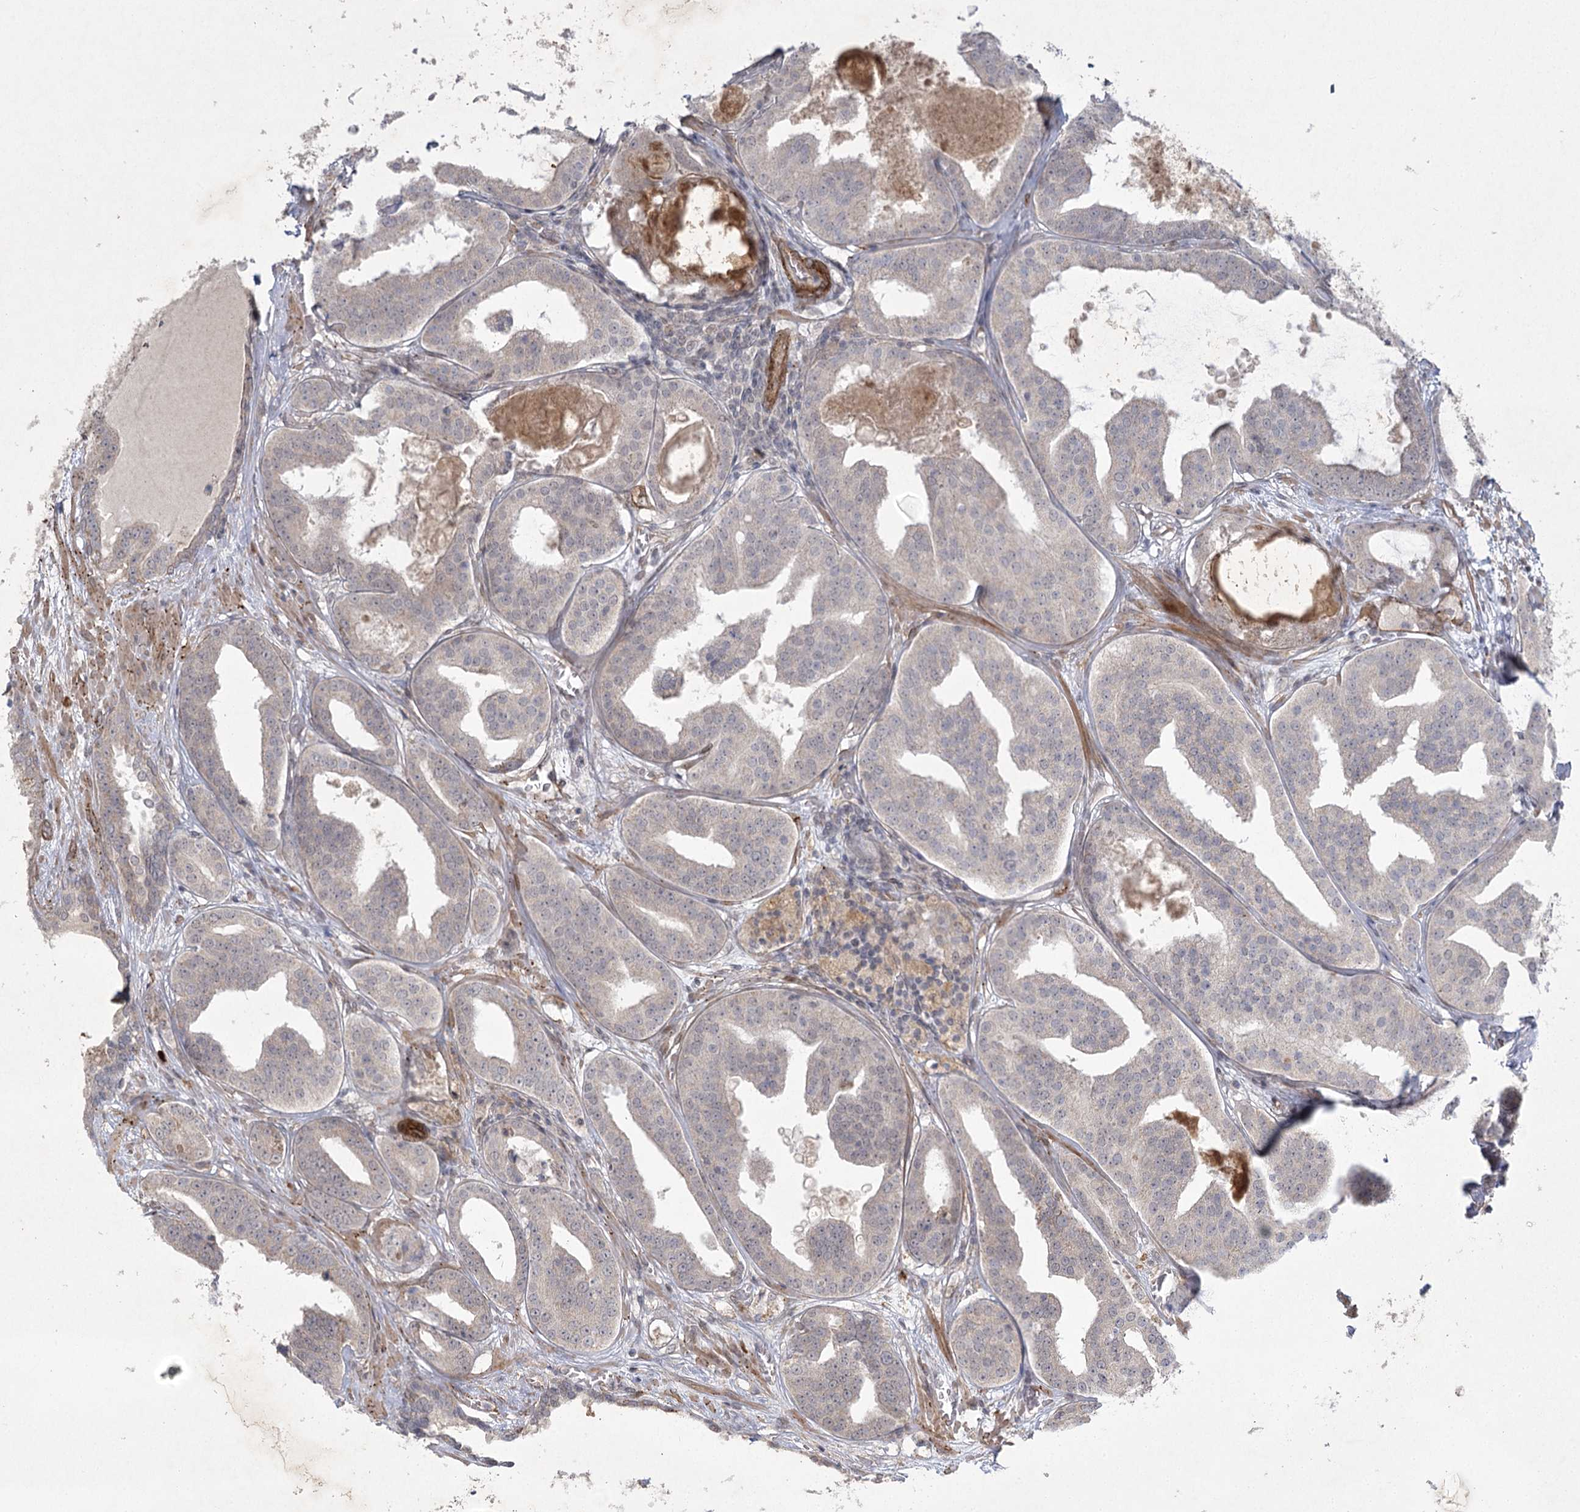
{"staining": {"intensity": "negative", "quantity": "none", "location": "none"}, "tissue": "prostate cancer", "cell_type": "Tumor cells", "image_type": "cancer", "snomed": [{"axis": "morphology", "description": "Adenocarcinoma, High grade"}, {"axis": "topography", "description": "Prostate"}], "caption": "Tumor cells are negative for protein expression in human prostate cancer.", "gene": "AMTN", "patient": {"sex": "male", "age": 57}}